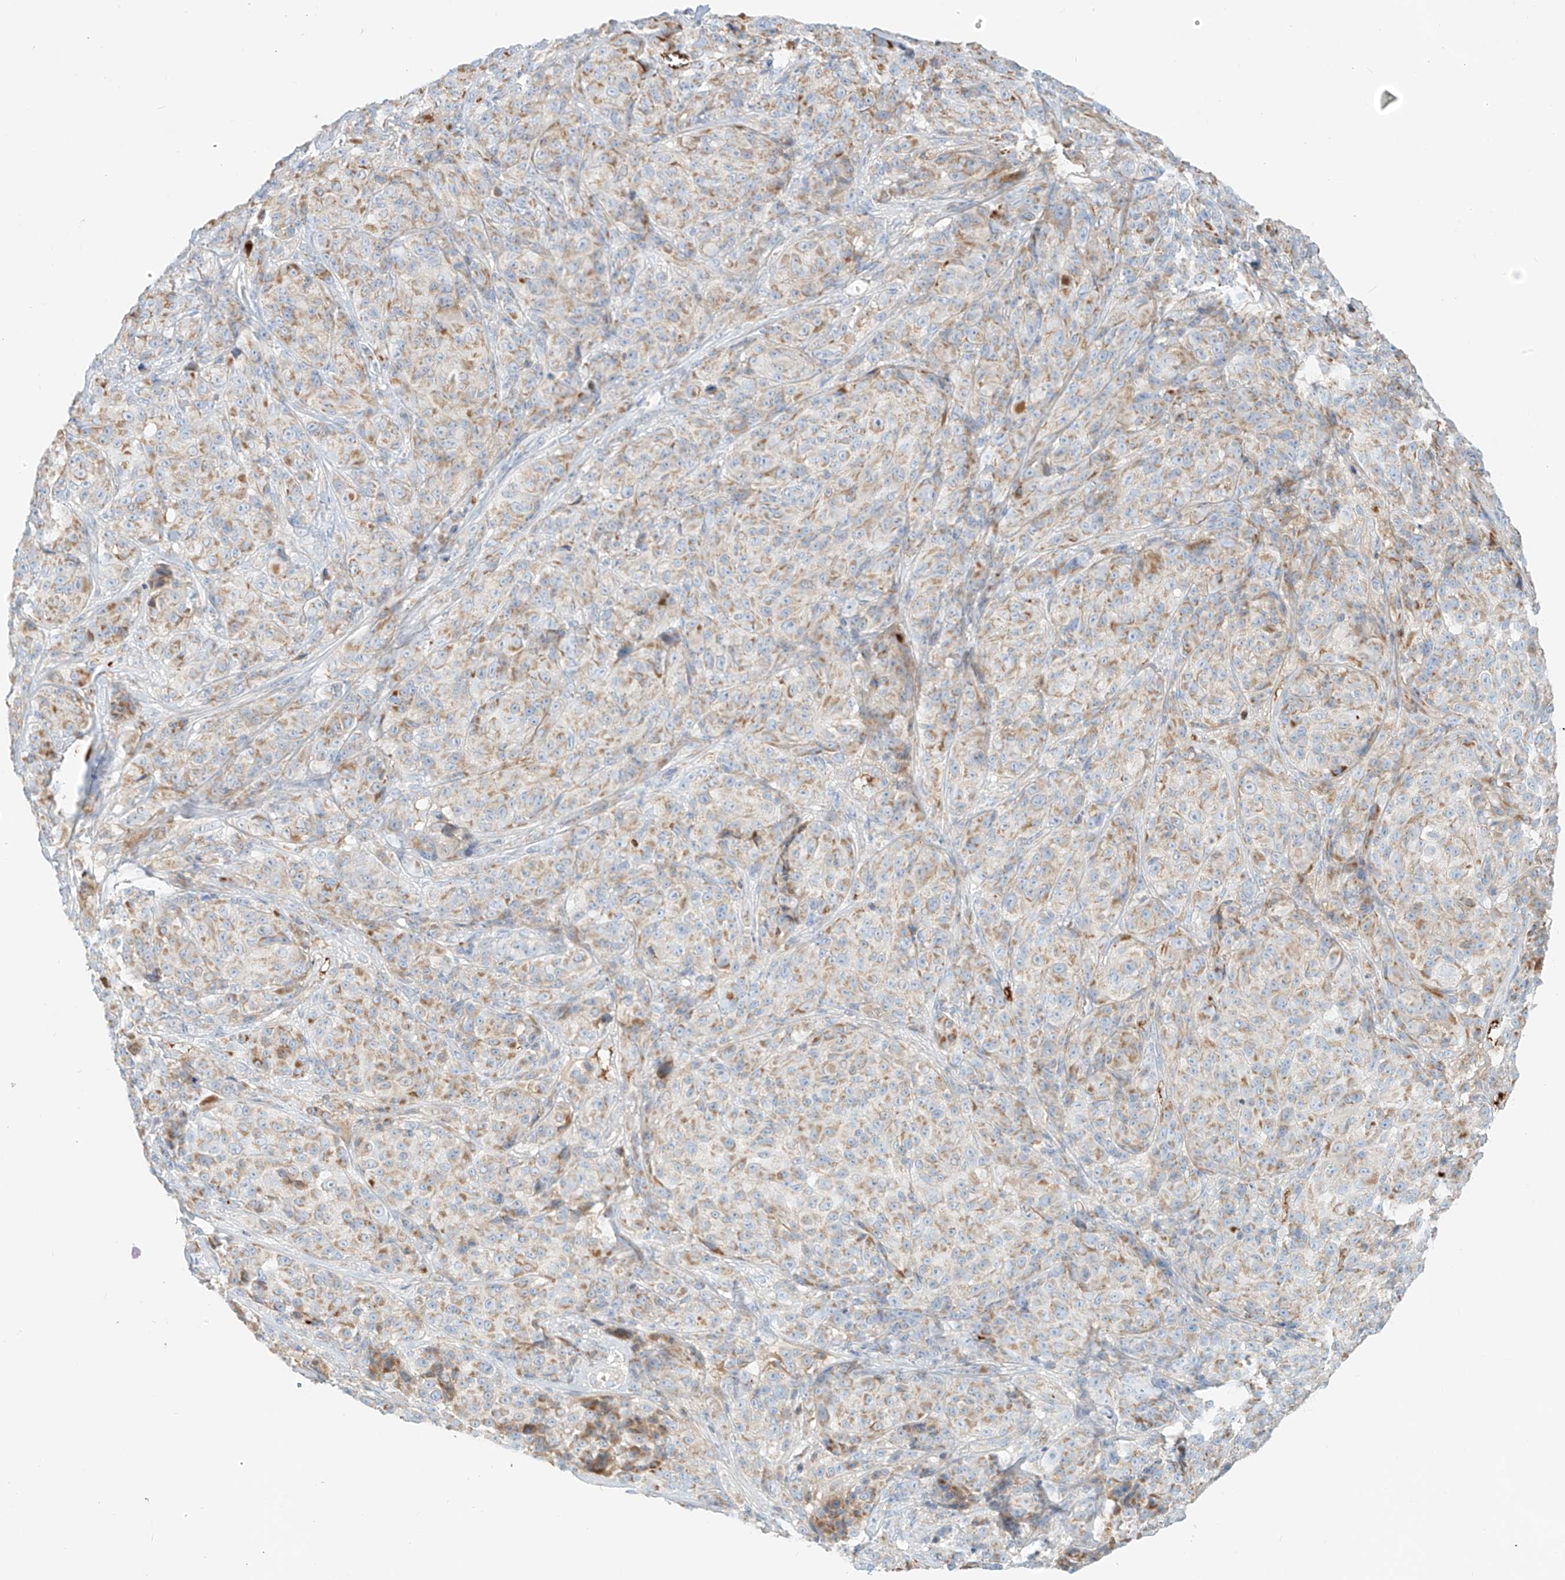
{"staining": {"intensity": "moderate", "quantity": "25%-75%", "location": "cytoplasmic/membranous"}, "tissue": "melanoma", "cell_type": "Tumor cells", "image_type": "cancer", "snomed": [{"axis": "morphology", "description": "Malignant melanoma, NOS"}, {"axis": "topography", "description": "Skin"}], "caption": "Immunohistochemical staining of human malignant melanoma demonstrates medium levels of moderate cytoplasmic/membranous expression in about 25%-75% of tumor cells.", "gene": "OCSTAMP", "patient": {"sex": "male", "age": 73}}